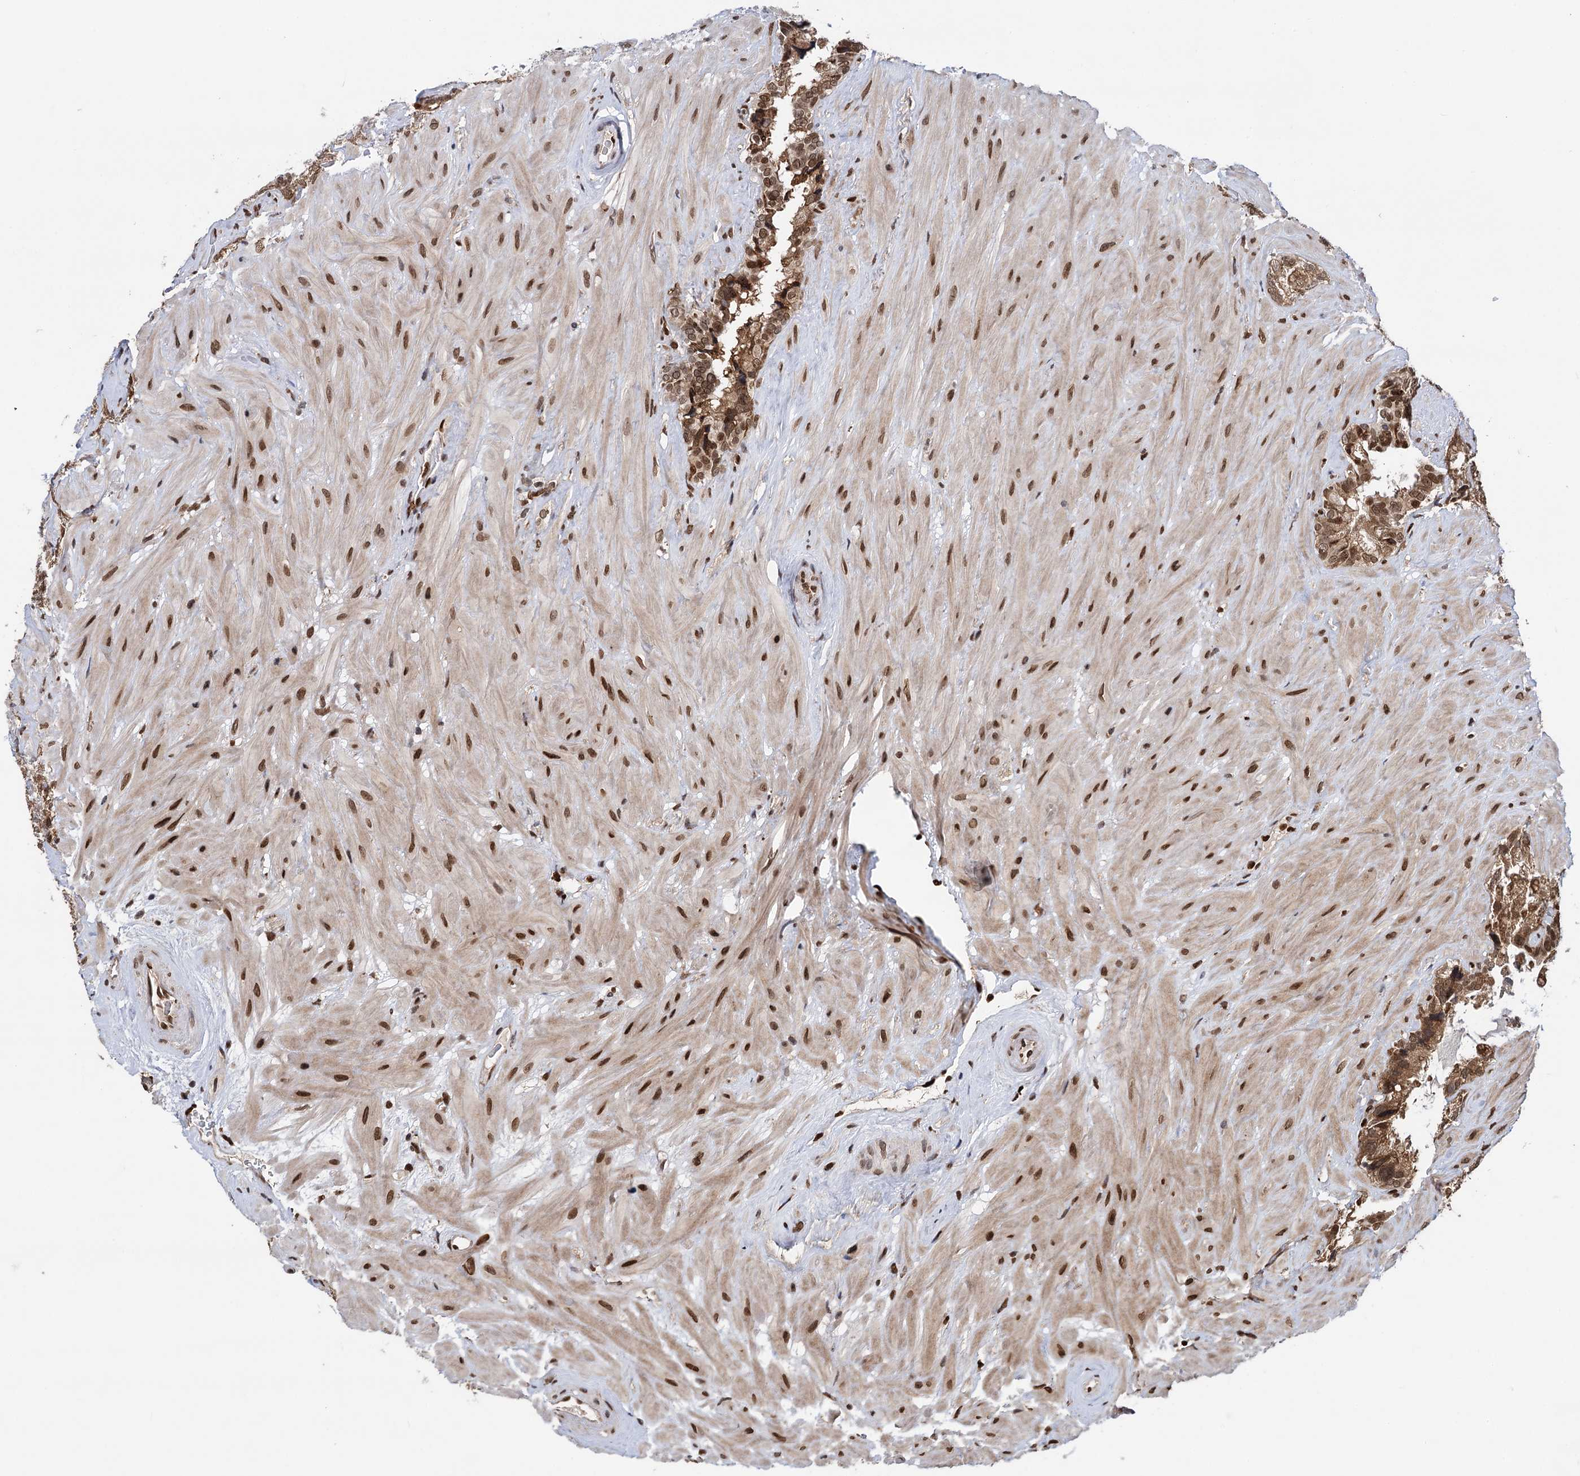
{"staining": {"intensity": "moderate", "quantity": ">75%", "location": "cytoplasmic/membranous,nuclear"}, "tissue": "seminal vesicle", "cell_type": "Glandular cells", "image_type": "normal", "snomed": [{"axis": "morphology", "description": "Normal tissue, NOS"}, {"axis": "topography", "description": "Prostate"}, {"axis": "topography", "description": "Seminal veicle"}], "caption": "The histopathology image displays staining of benign seminal vesicle, revealing moderate cytoplasmic/membranous,nuclear protein staining (brown color) within glandular cells. (DAB IHC with brightfield microscopy, high magnification).", "gene": "MESD", "patient": {"sex": "male", "age": 68}}